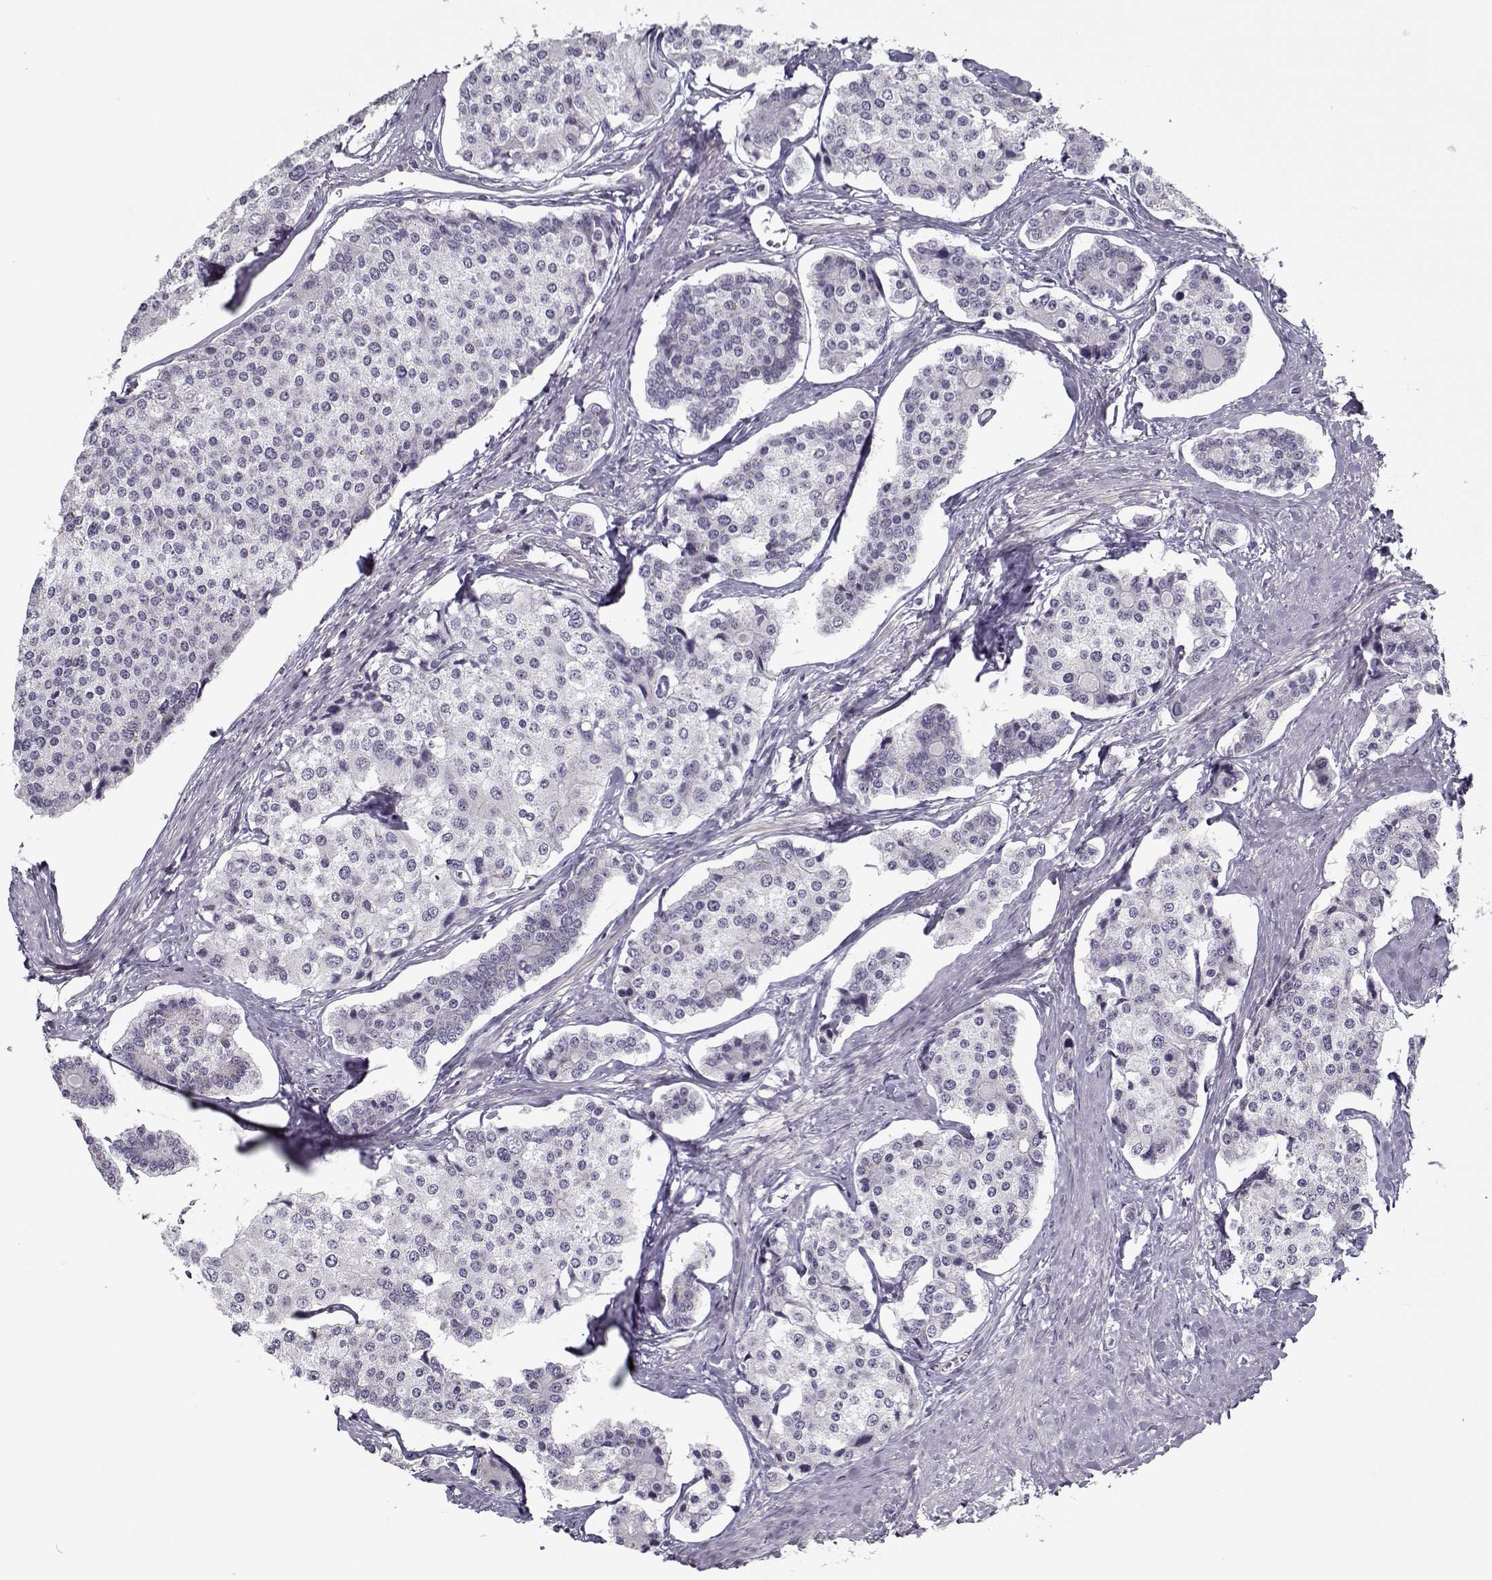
{"staining": {"intensity": "negative", "quantity": "none", "location": "none"}, "tissue": "carcinoid", "cell_type": "Tumor cells", "image_type": "cancer", "snomed": [{"axis": "morphology", "description": "Carcinoid, malignant, NOS"}, {"axis": "topography", "description": "Small intestine"}], "caption": "Immunohistochemistry image of carcinoid stained for a protein (brown), which displays no positivity in tumor cells.", "gene": "CIBAR1", "patient": {"sex": "female", "age": 65}}